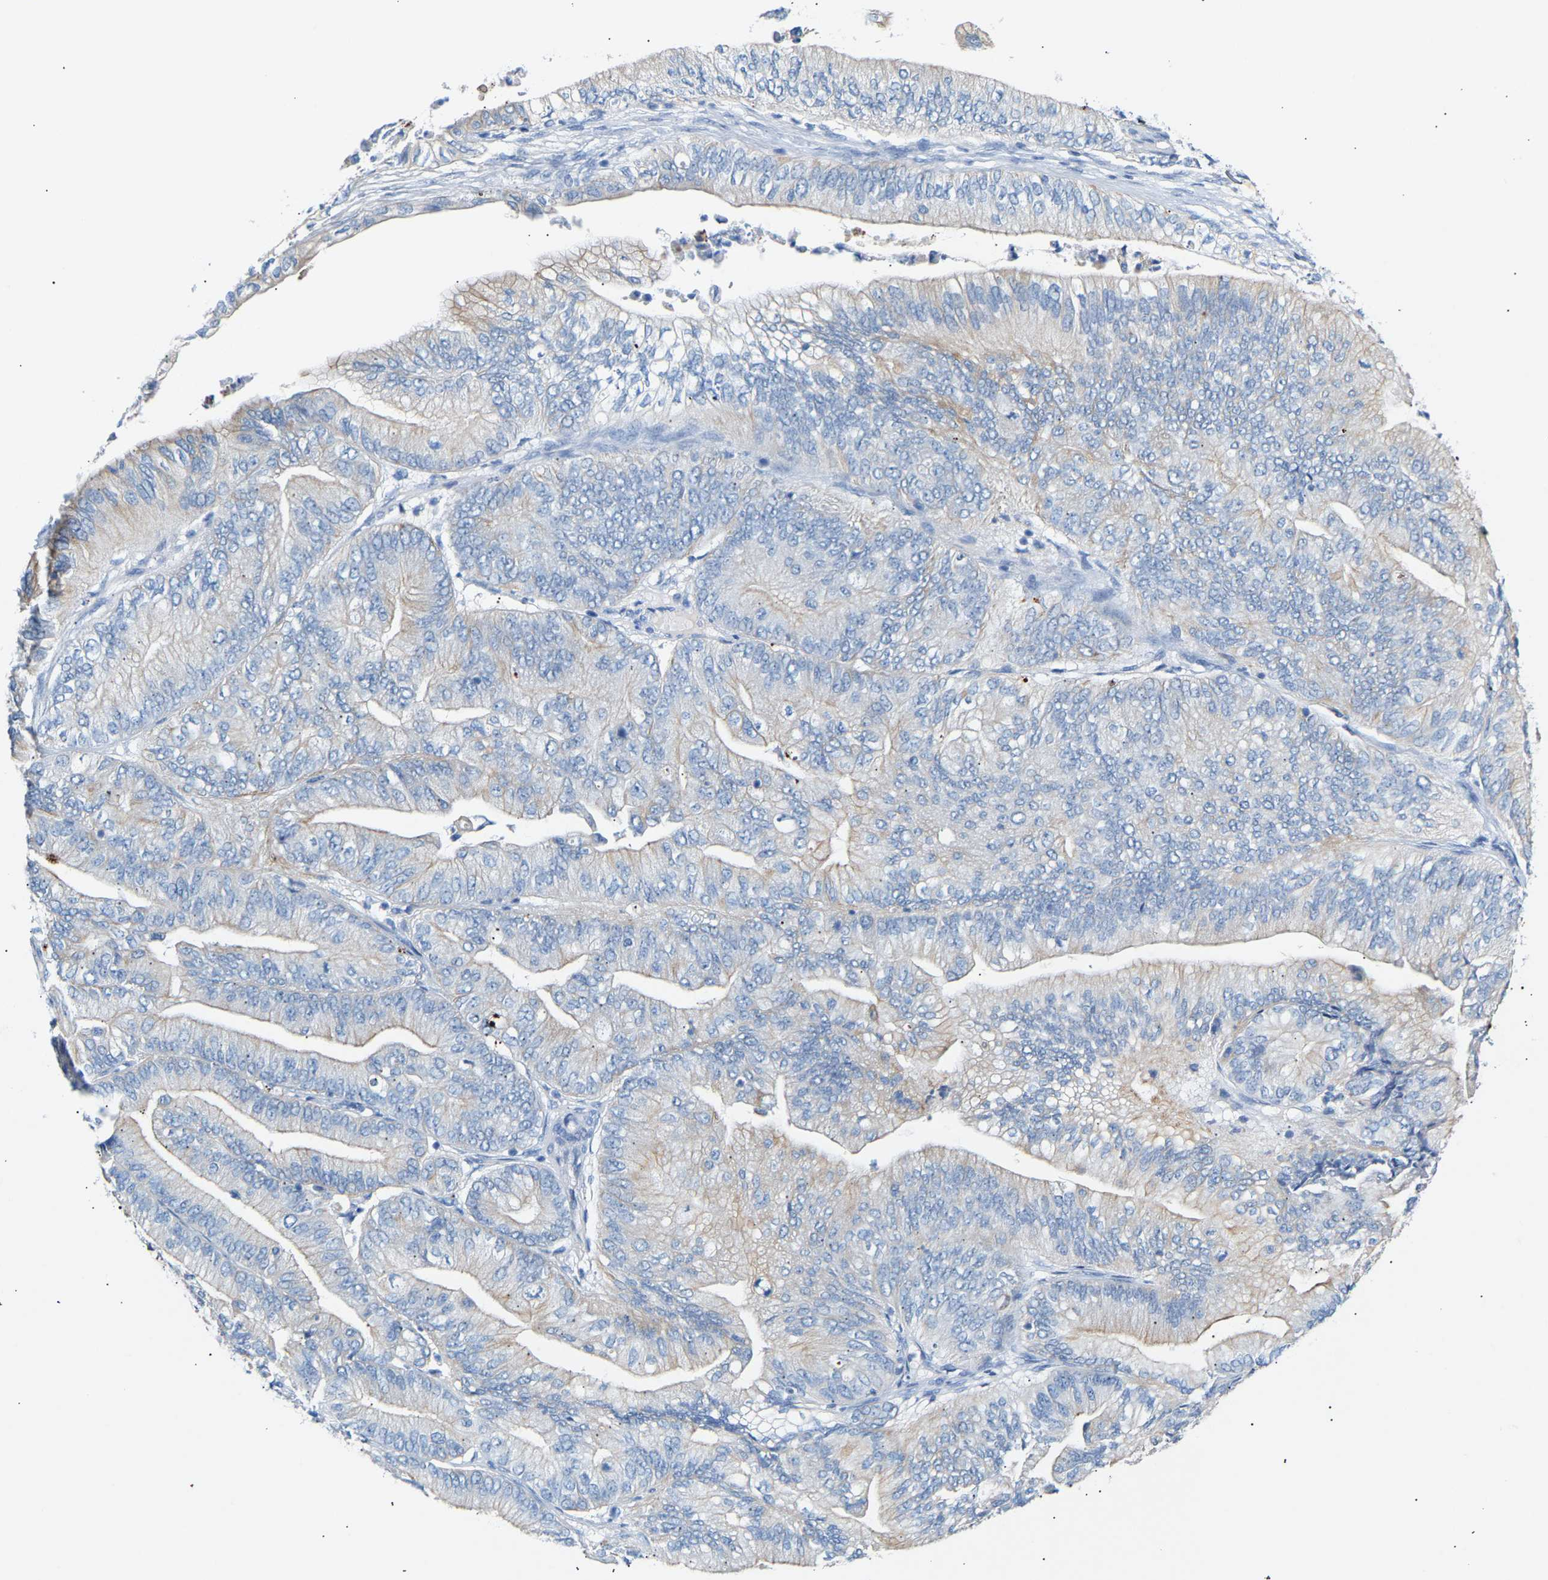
{"staining": {"intensity": "weak", "quantity": "25%-75%", "location": "cytoplasmic/membranous"}, "tissue": "ovarian cancer", "cell_type": "Tumor cells", "image_type": "cancer", "snomed": [{"axis": "morphology", "description": "Cystadenocarcinoma, mucinous, NOS"}, {"axis": "topography", "description": "Ovary"}], "caption": "A low amount of weak cytoplasmic/membranous staining is appreciated in approximately 25%-75% of tumor cells in mucinous cystadenocarcinoma (ovarian) tissue. (DAB (3,3'-diaminobenzidine) IHC, brown staining for protein, blue staining for nuclei).", "gene": "PEX1", "patient": {"sex": "female", "age": 61}}